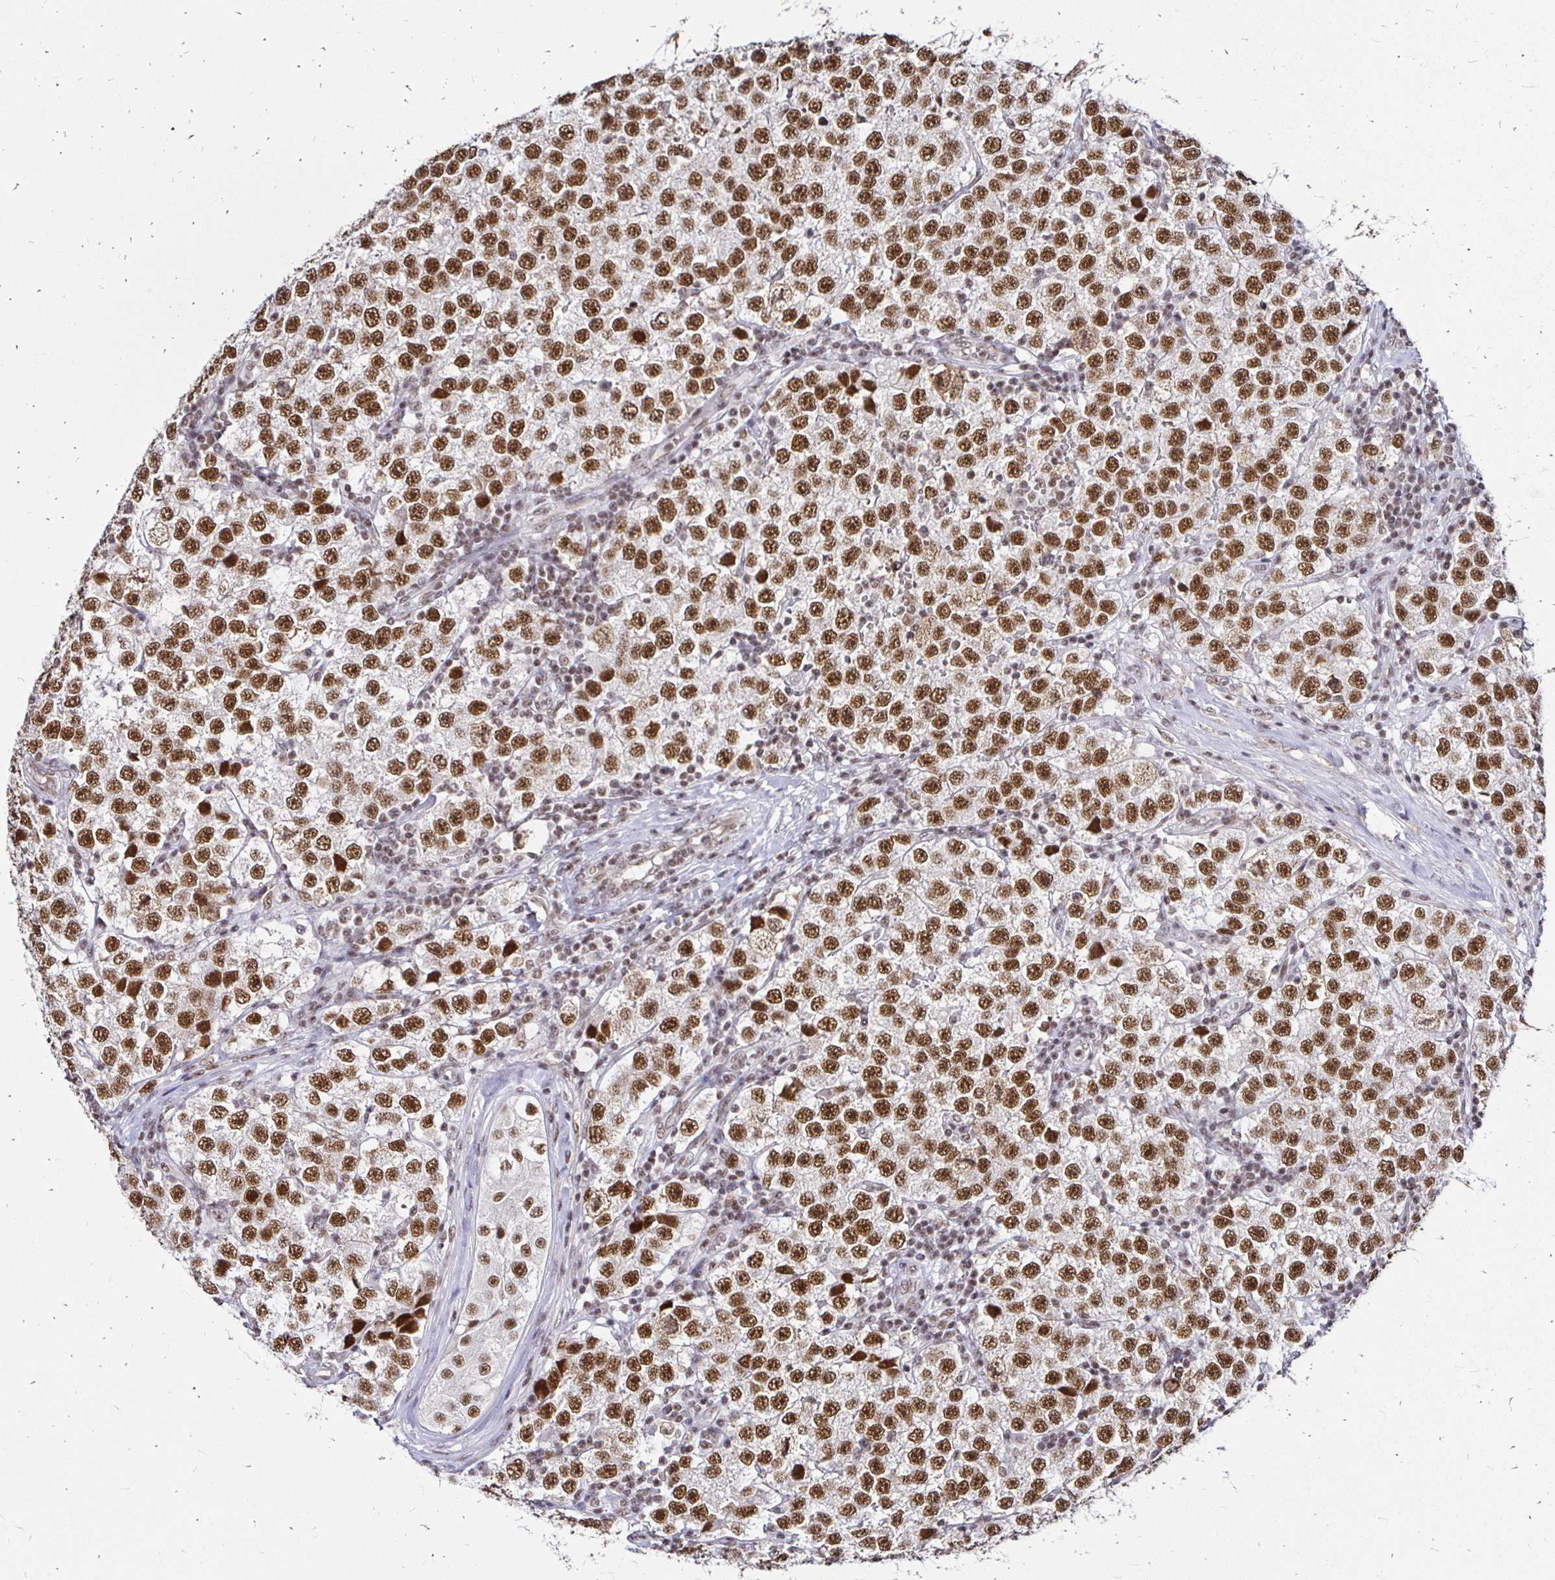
{"staining": {"intensity": "strong", "quantity": ">75%", "location": "nuclear"}, "tissue": "testis cancer", "cell_type": "Tumor cells", "image_type": "cancer", "snomed": [{"axis": "morphology", "description": "Seminoma, NOS"}, {"axis": "topography", "description": "Testis"}], "caption": "This is an image of IHC staining of testis seminoma, which shows strong expression in the nuclear of tumor cells.", "gene": "SIN3A", "patient": {"sex": "male", "age": 34}}